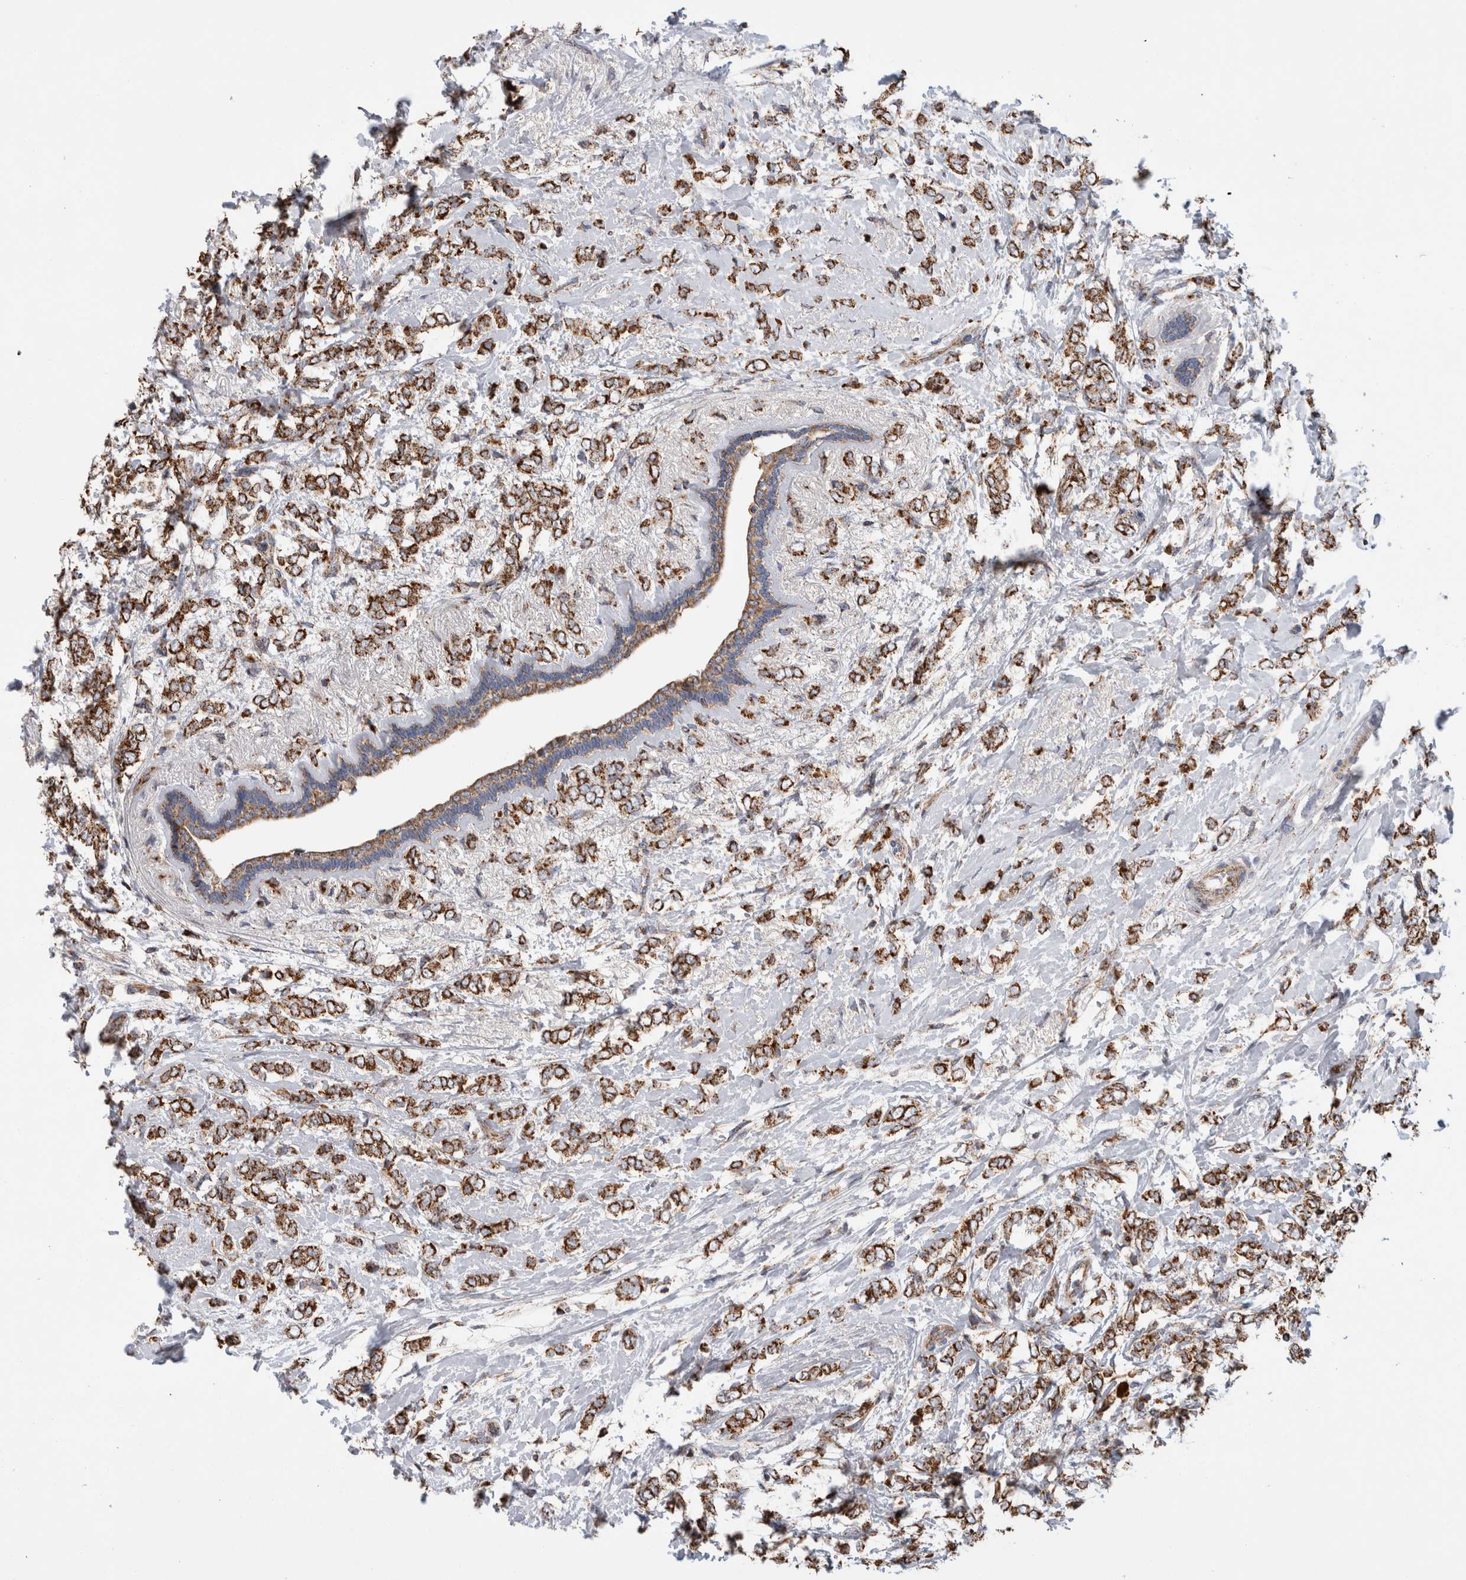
{"staining": {"intensity": "strong", "quantity": ">75%", "location": "cytoplasmic/membranous"}, "tissue": "breast cancer", "cell_type": "Tumor cells", "image_type": "cancer", "snomed": [{"axis": "morphology", "description": "Normal tissue, NOS"}, {"axis": "morphology", "description": "Lobular carcinoma"}, {"axis": "topography", "description": "Breast"}], "caption": "This photomicrograph demonstrates IHC staining of human breast cancer, with high strong cytoplasmic/membranous staining in approximately >75% of tumor cells.", "gene": "IARS2", "patient": {"sex": "female", "age": 47}}